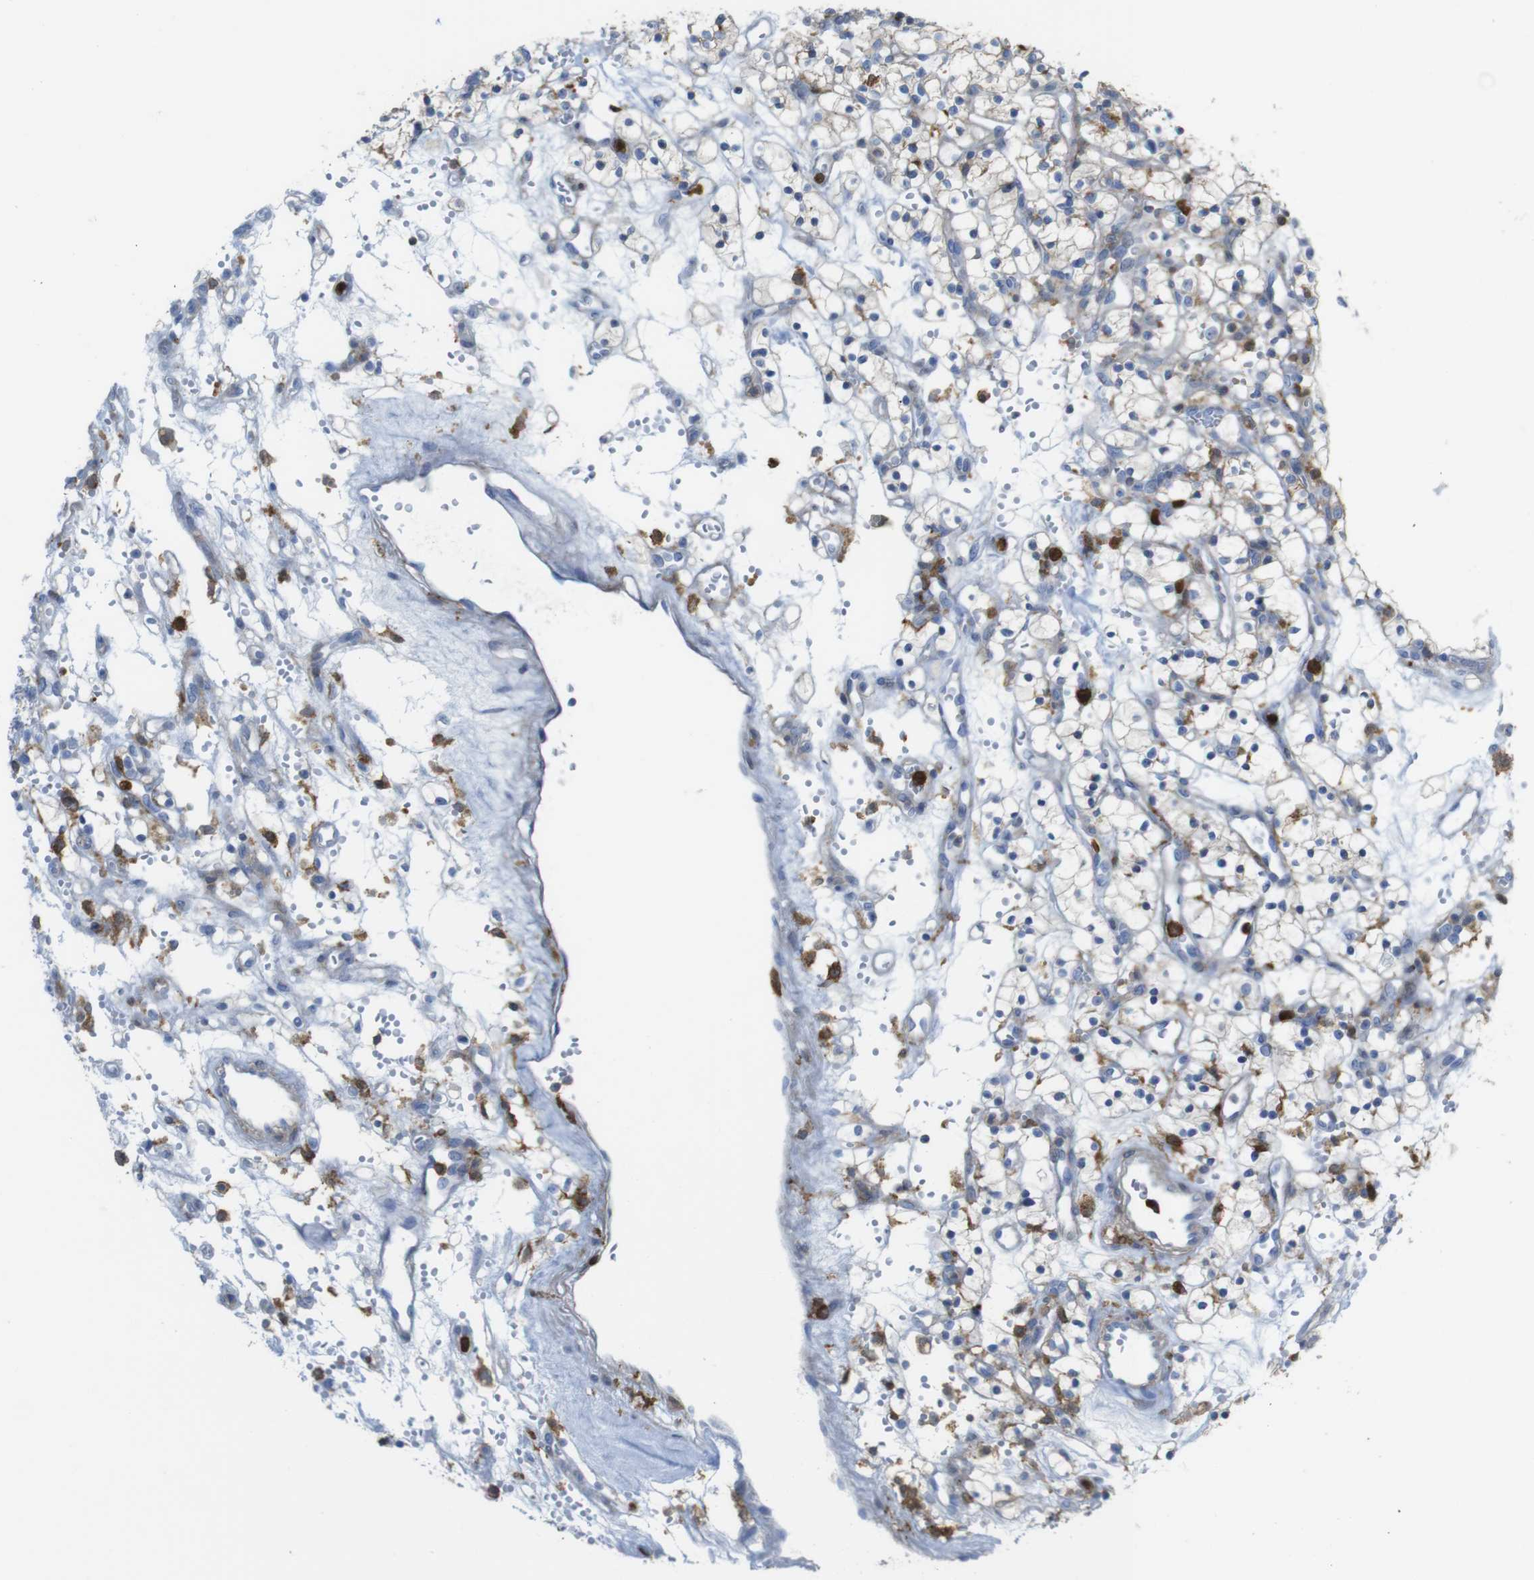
{"staining": {"intensity": "moderate", "quantity": "25%-75%", "location": "cytoplasmic/membranous"}, "tissue": "renal cancer", "cell_type": "Tumor cells", "image_type": "cancer", "snomed": [{"axis": "morphology", "description": "Adenocarcinoma, NOS"}, {"axis": "topography", "description": "Kidney"}], "caption": "DAB immunohistochemical staining of renal adenocarcinoma exhibits moderate cytoplasmic/membranous protein staining in approximately 25%-75% of tumor cells. Nuclei are stained in blue.", "gene": "PRKCD", "patient": {"sex": "female", "age": 57}}